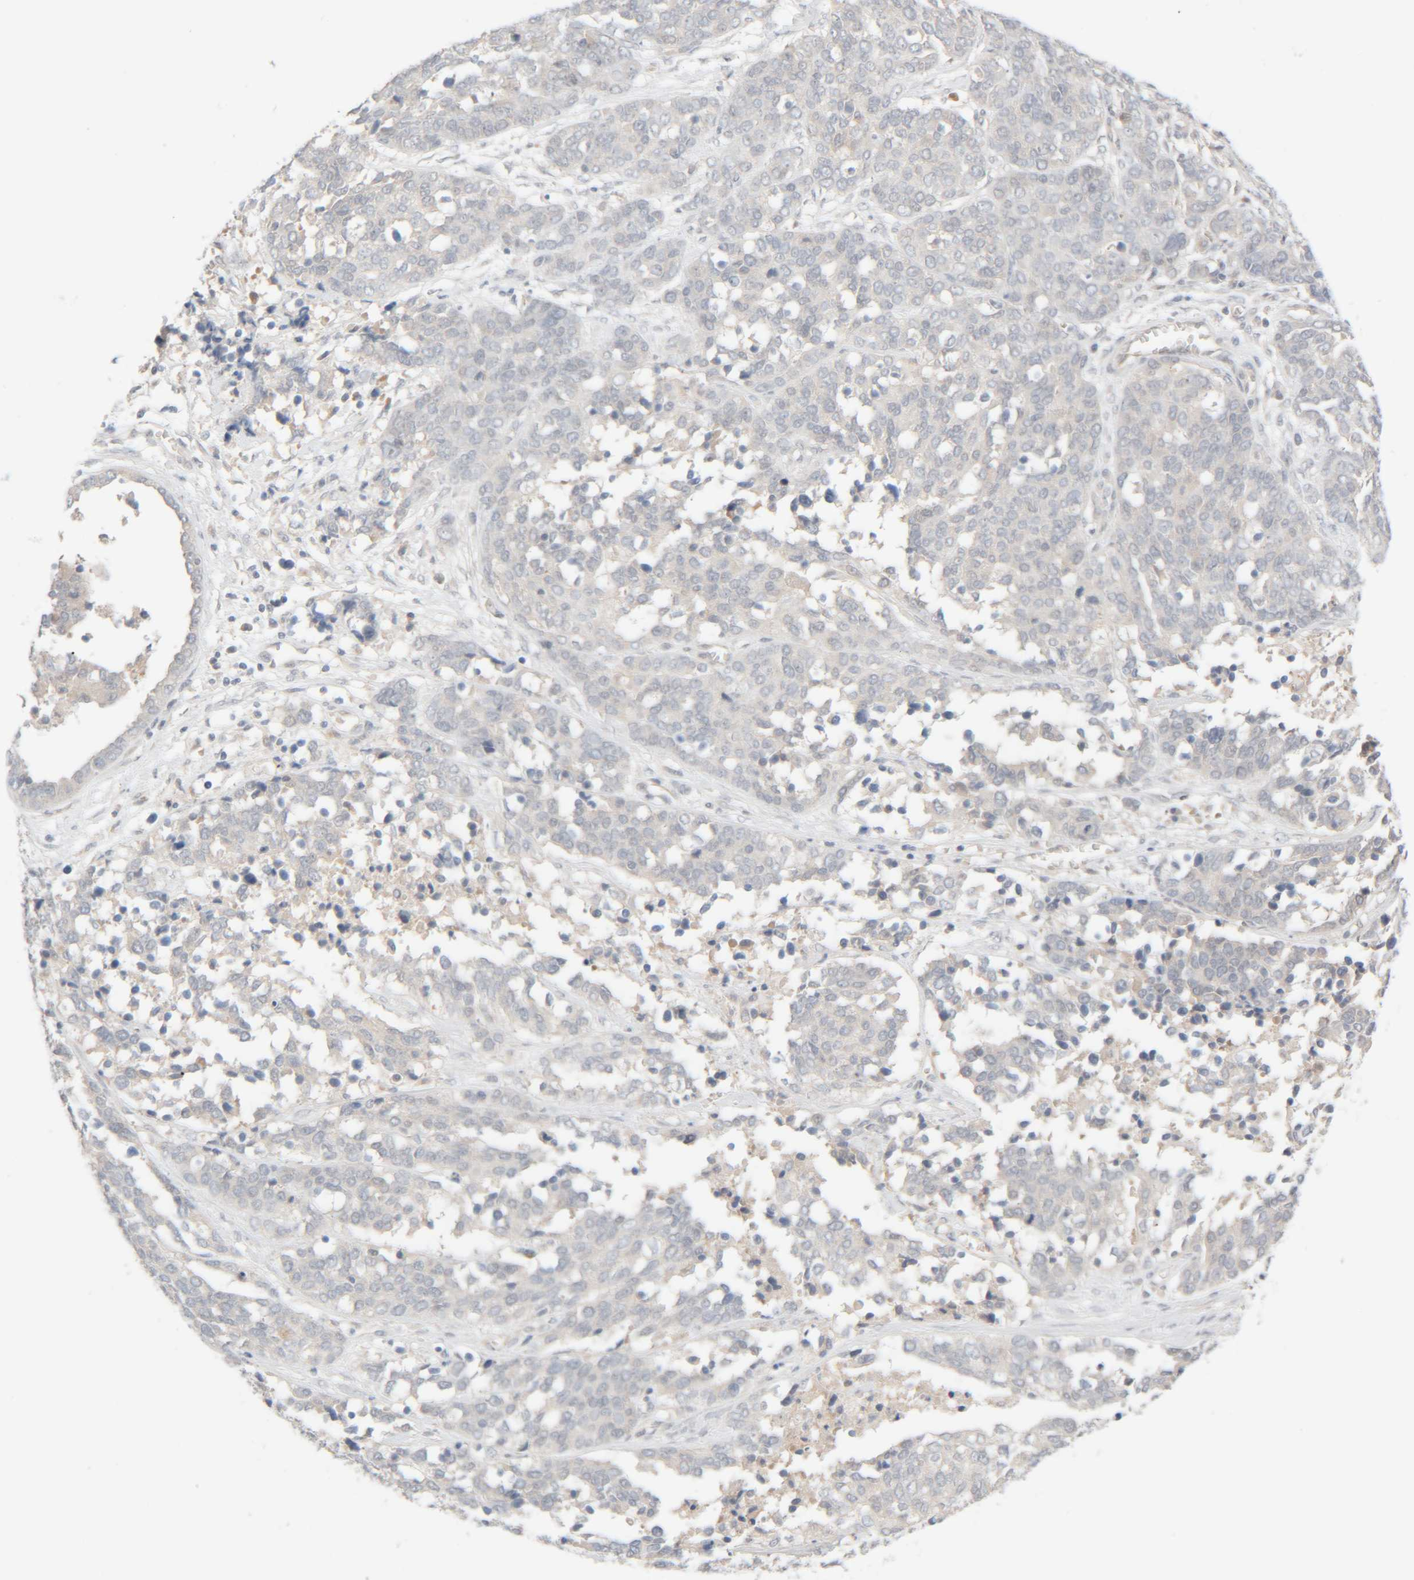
{"staining": {"intensity": "negative", "quantity": "none", "location": "none"}, "tissue": "ovarian cancer", "cell_type": "Tumor cells", "image_type": "cancer", "snomed": [{"axis": "morphology", "description": "Cystadenocarcinoma, serous, NOS"}, {"axis": "topography", "description": "Ovary"}], "caption": "Ovarian serous cystadenocarcinoma was stained to show a protein in brown. There is no significant staining in tumor cells. (Stains: DAB IHC with hematoxylin counter stain, Microscopy: brightfield microscopy at high magnification).", "gene": "CHKA", "patient": {"sex": "female", "age": 44}}